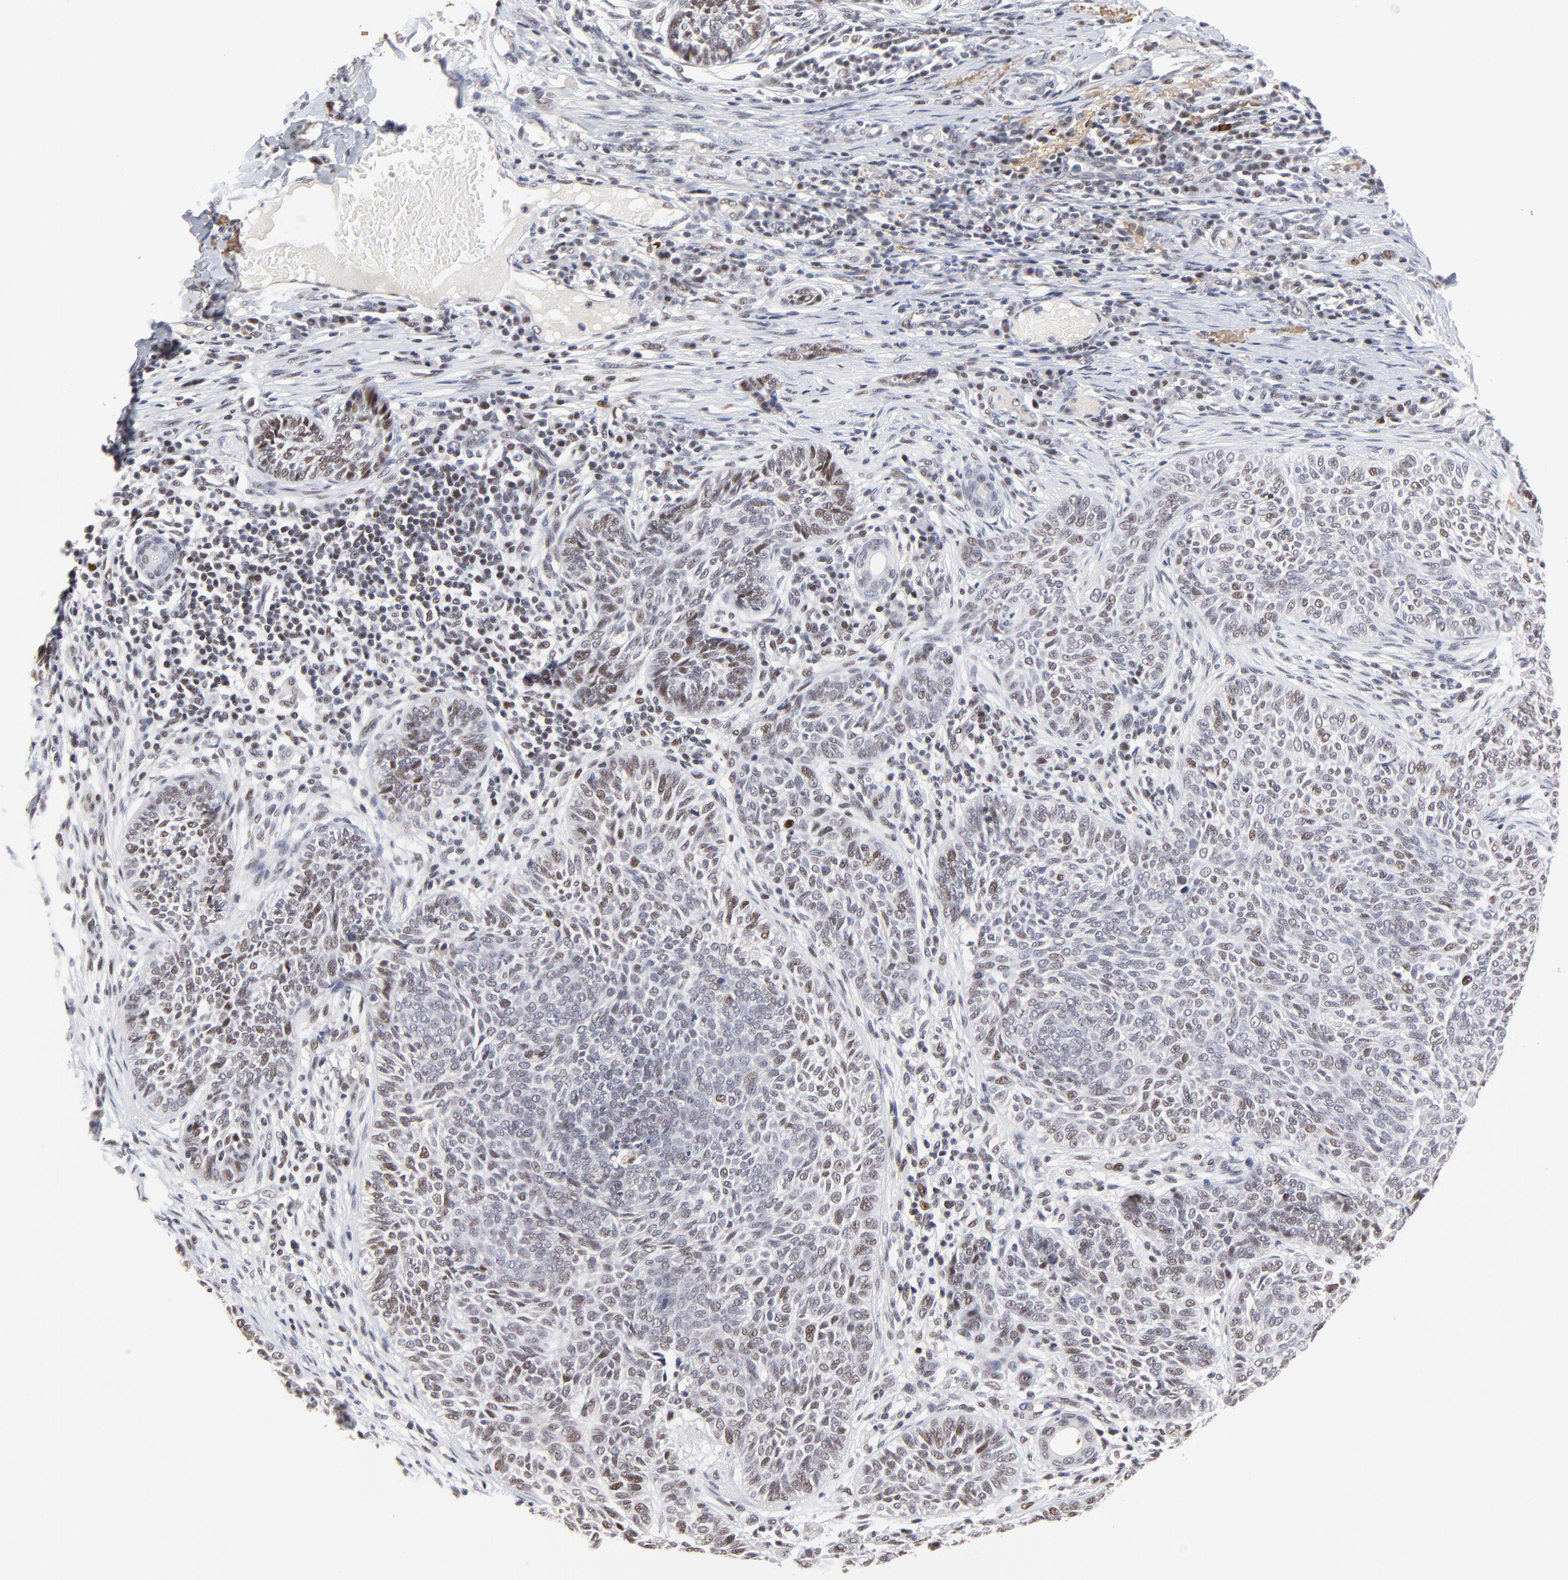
{"staining": {"intensity": "weak", "quantity": "25%-75%", "location": "nuclear"}, "tissue": "skin cancer", "cell_type": "Tumor cells", "image_type": "cancer", "snomed": [{"axis": "morphology", "description": "Basal cell carcinoma"}, {"axis": "topography", "description": "Skin"}], "caption": "This image demonstrates IHC staining of basal cell carcinoma (skin), with low weak nuclear positivity in about 25%-75% of tumor cells.", "gene": "OGFOD1", "patient": {"sex": "male", "age": 87}}